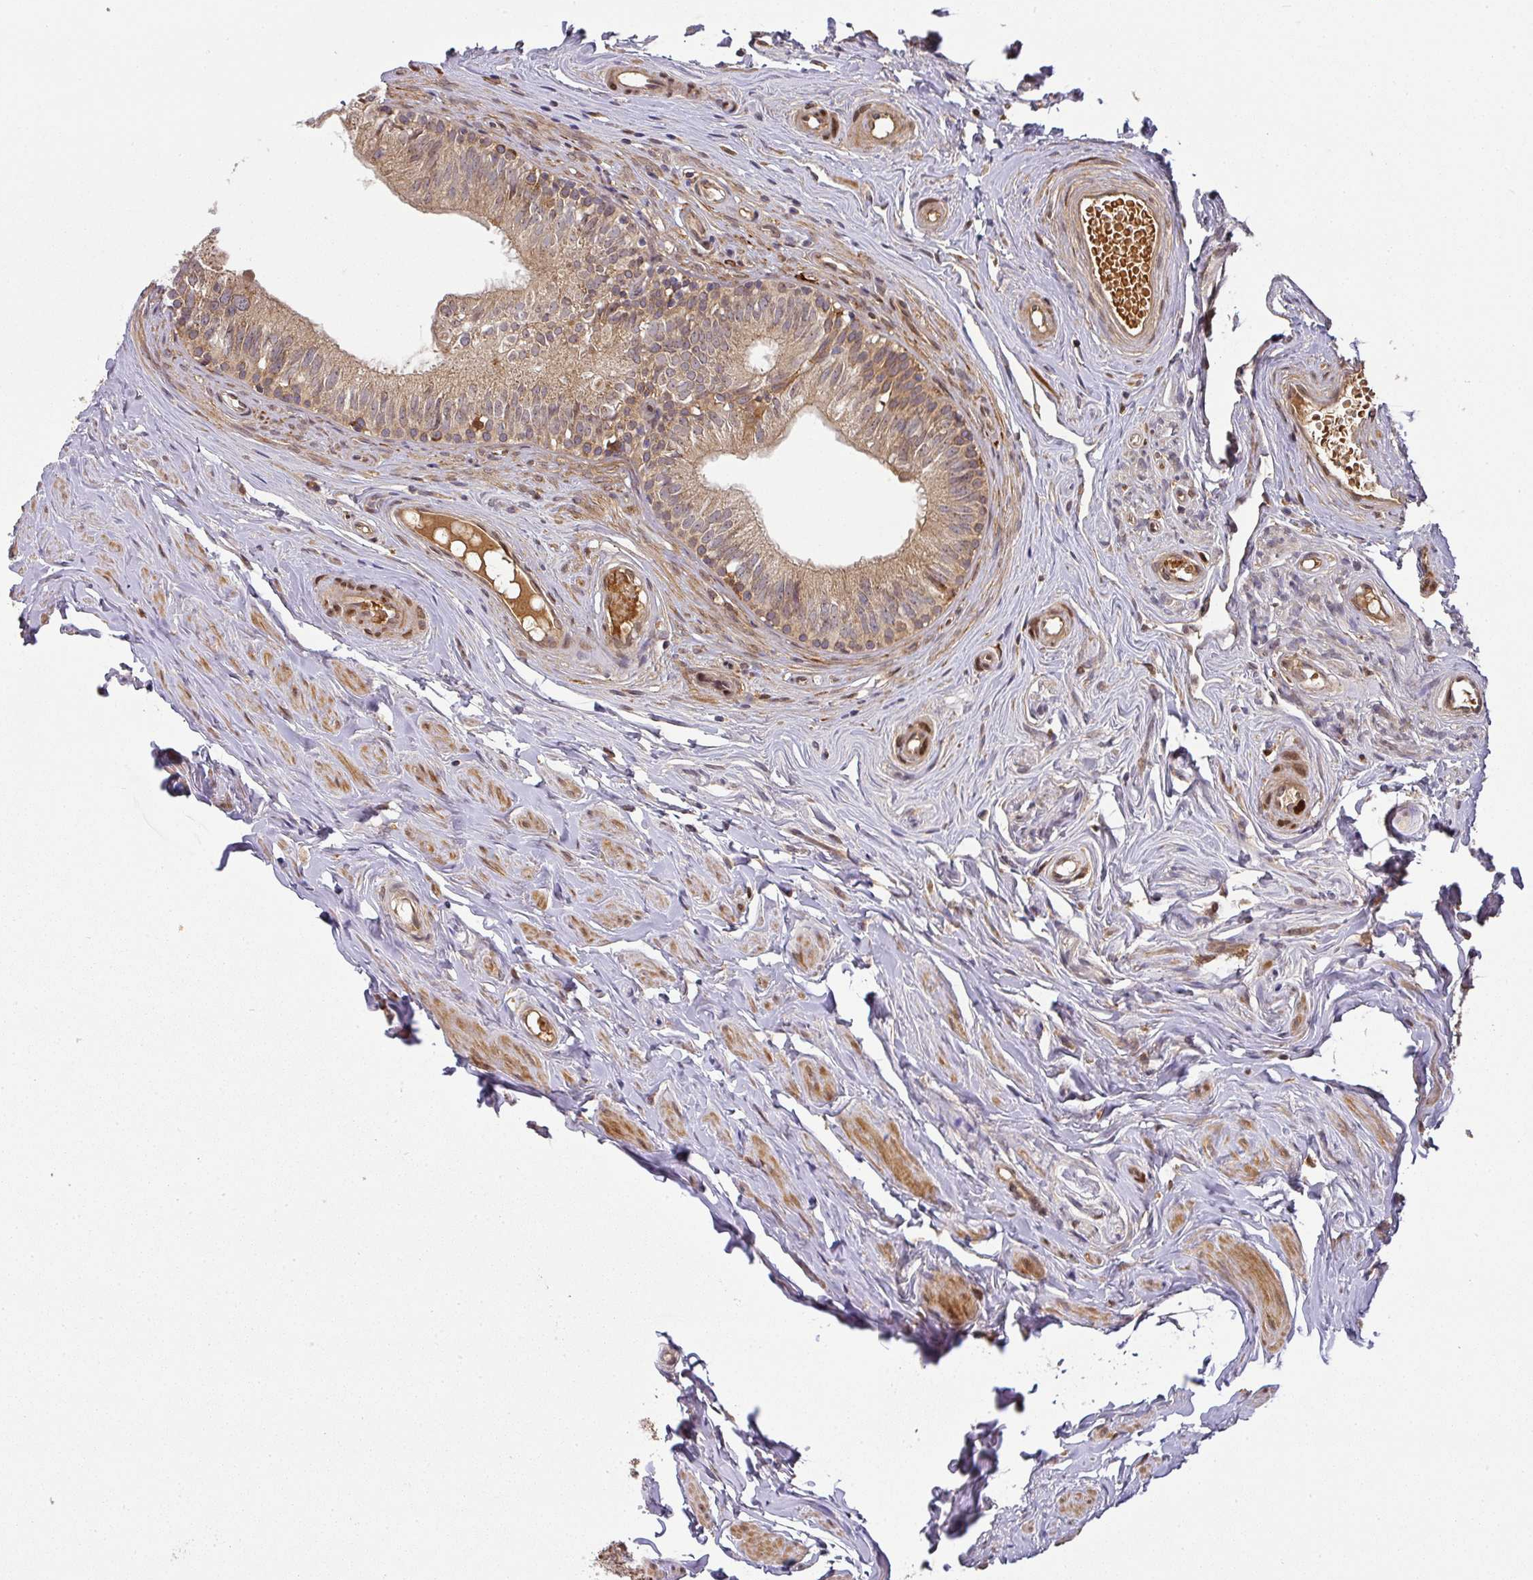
{"staining": {"intensity": "moderate", "quantity": ">75%", "location": "cytoplasmic/membranous"}, "tissue": "epididymis", "cell_type": "Glandular cells", "image_type": "normal", "snomed": [{"axis": "morphology", "description": "Normal tissue, NOS"}, {"axis": "morphology", "description": "Seminoma, NOS"}, {"axis": "topography", "description": "Testis"}, {"axis": "topography", "description": "Epididymis"}], "caption": "Brown immunohistochemical staining in unremarkable epididymis reveals moderate cytoplasmic/membranous positivity in about >75% of glandular cells. The protein is stained brown, and the nuclei are stained in blue (DAB IHC with brightfield microscopy, high magnification).", "gene": "MALSU1", "patient": {"sex": "male", "age": 45}}